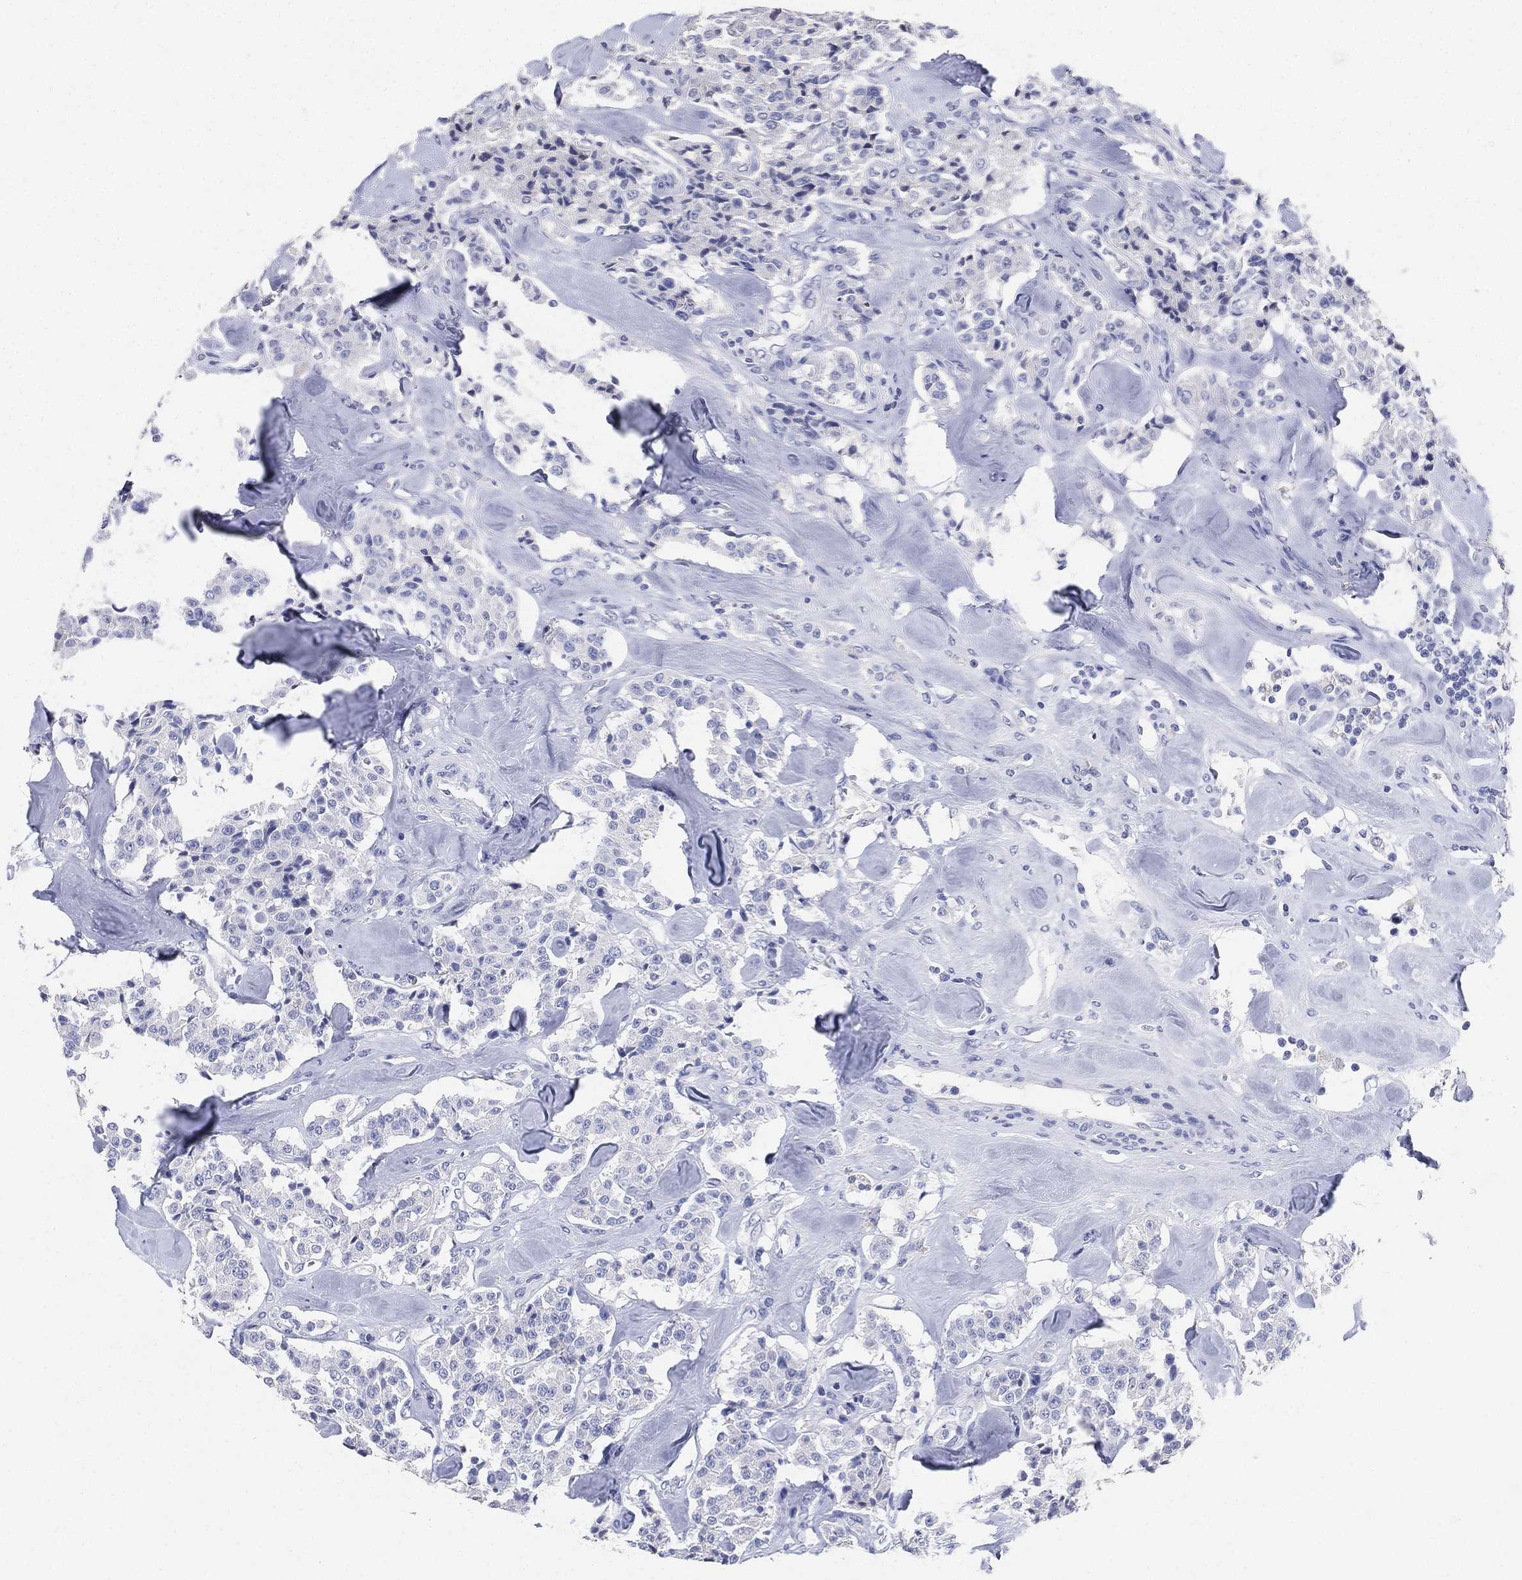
{"staining": {"intensity": "negative", "quantity": "none", "location": "none"}, "tissue": "carcinoid", "cell_type": "Tumor cells", "image_type": "cancer", "snomed": [{"axis": "morphology", "description": "Carcinoid, malignant, NOS"}, {"axis": "topography", "description": "Pancreas"}], "caption": "Image shows no protein positivity in tumor cells of carcinoid tissue. The staining was performed using DAB to visualize the protein expression in brown, while the nuclei were stained in blue with hematoxylin (Magnification: 20x).", "gene": "IYD", "patient": {"sex": "male", "age": 41}}